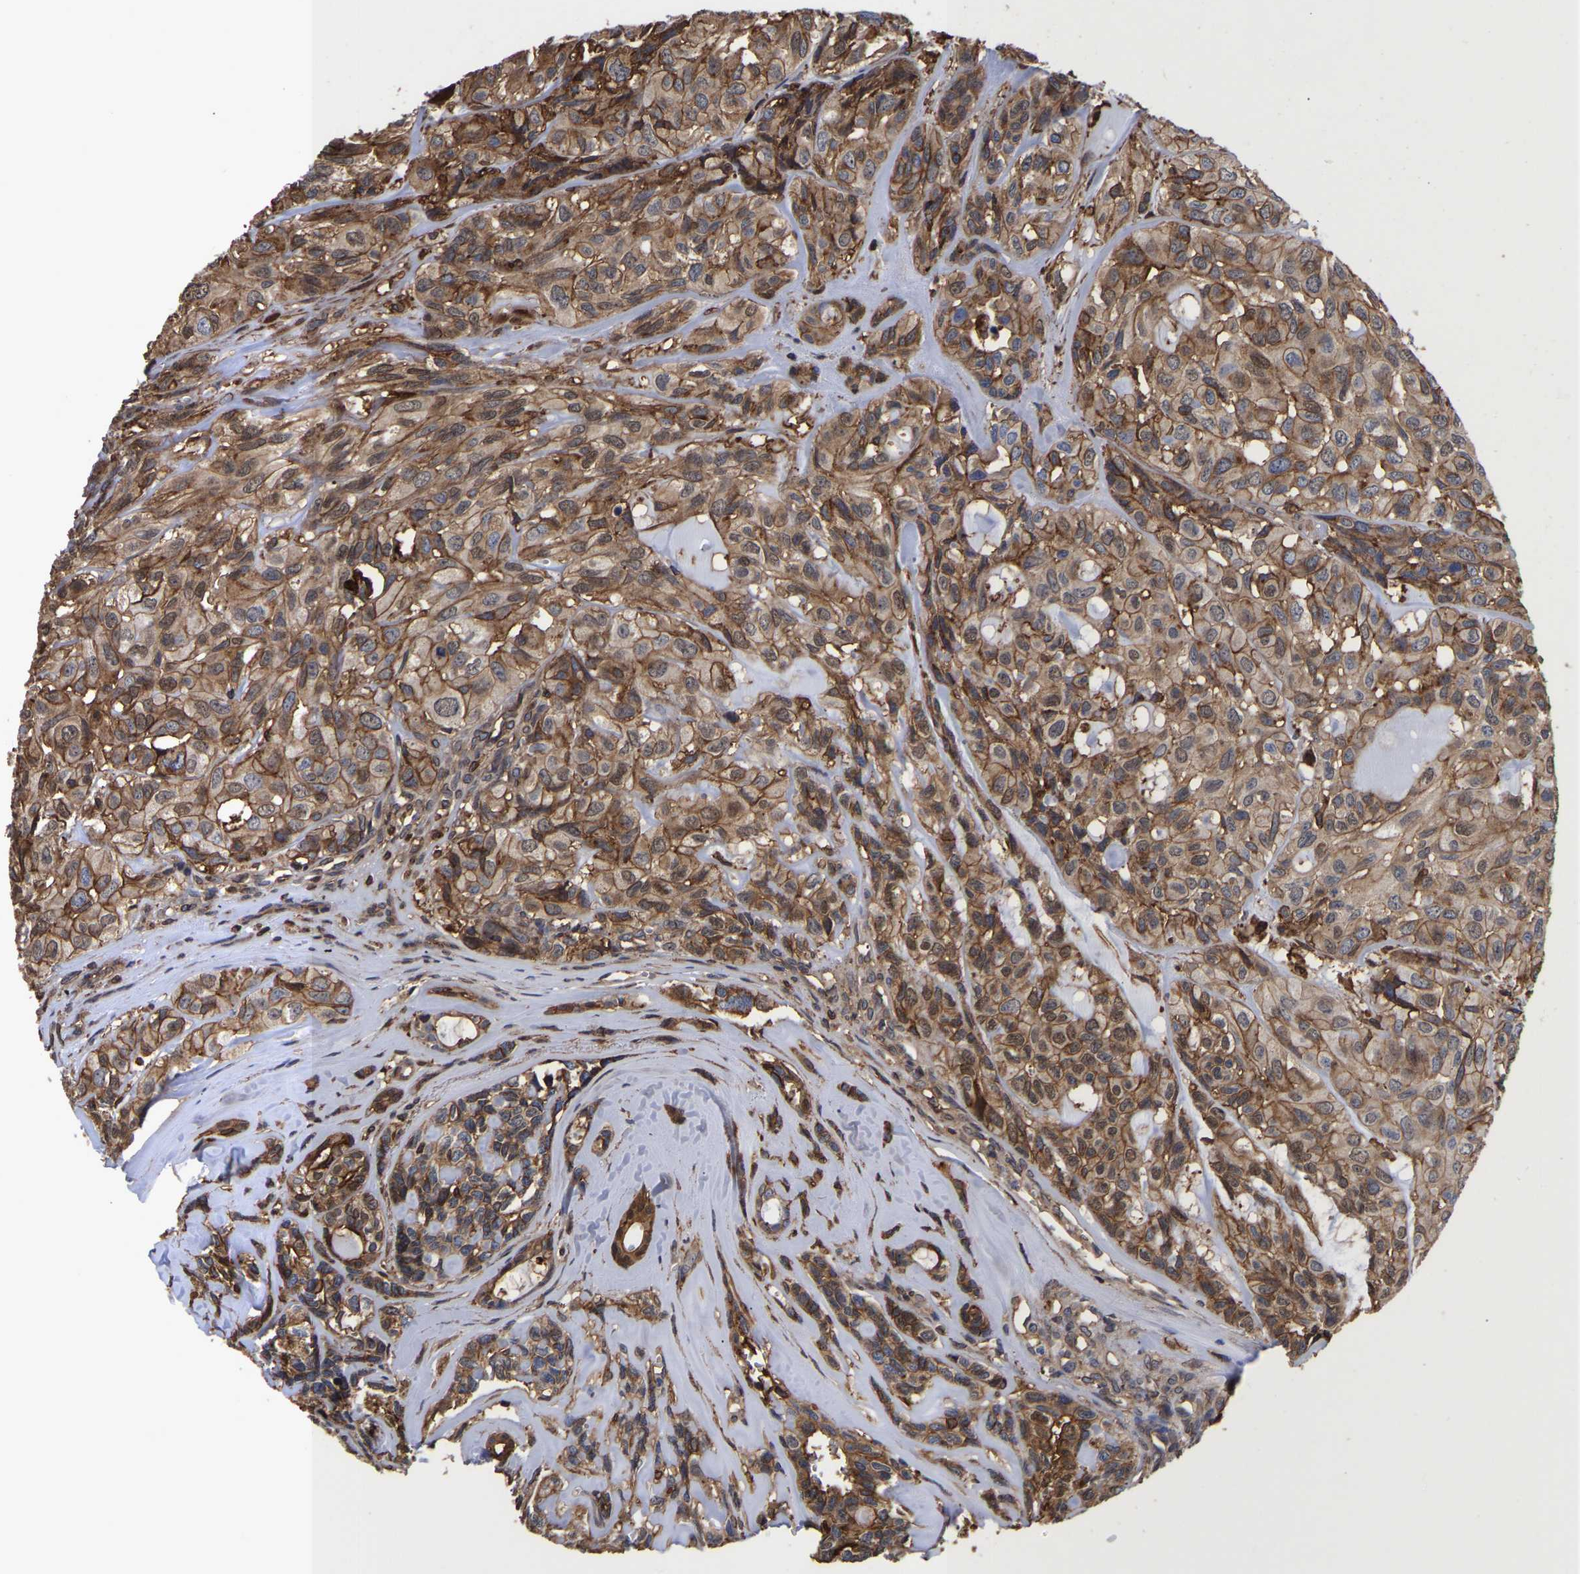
{"staining": {"intensity": "moderate", "quantity": "25%-75%", "location": "cytoplasmic/membranous"}, "tissue": "head and neck cancer", "cell_type": "Tumor cells", "image_type": "cancer", "snomed": [{"axis": "morphology", "description": "Adenocarcinoma, NOS"}, {"axis": "topography", "description": "Salivary gland, NOS"}, {"axis": "topography", "description": "Head-Neck"}], "caption": "Protein staining of head and neck cancer tissue exhibits moderate cytoplasmic/membranous positivity in about 25%-75% of tumor cells.", "gene": "LIF", "patient": {"sex": "female", "age": 76}}